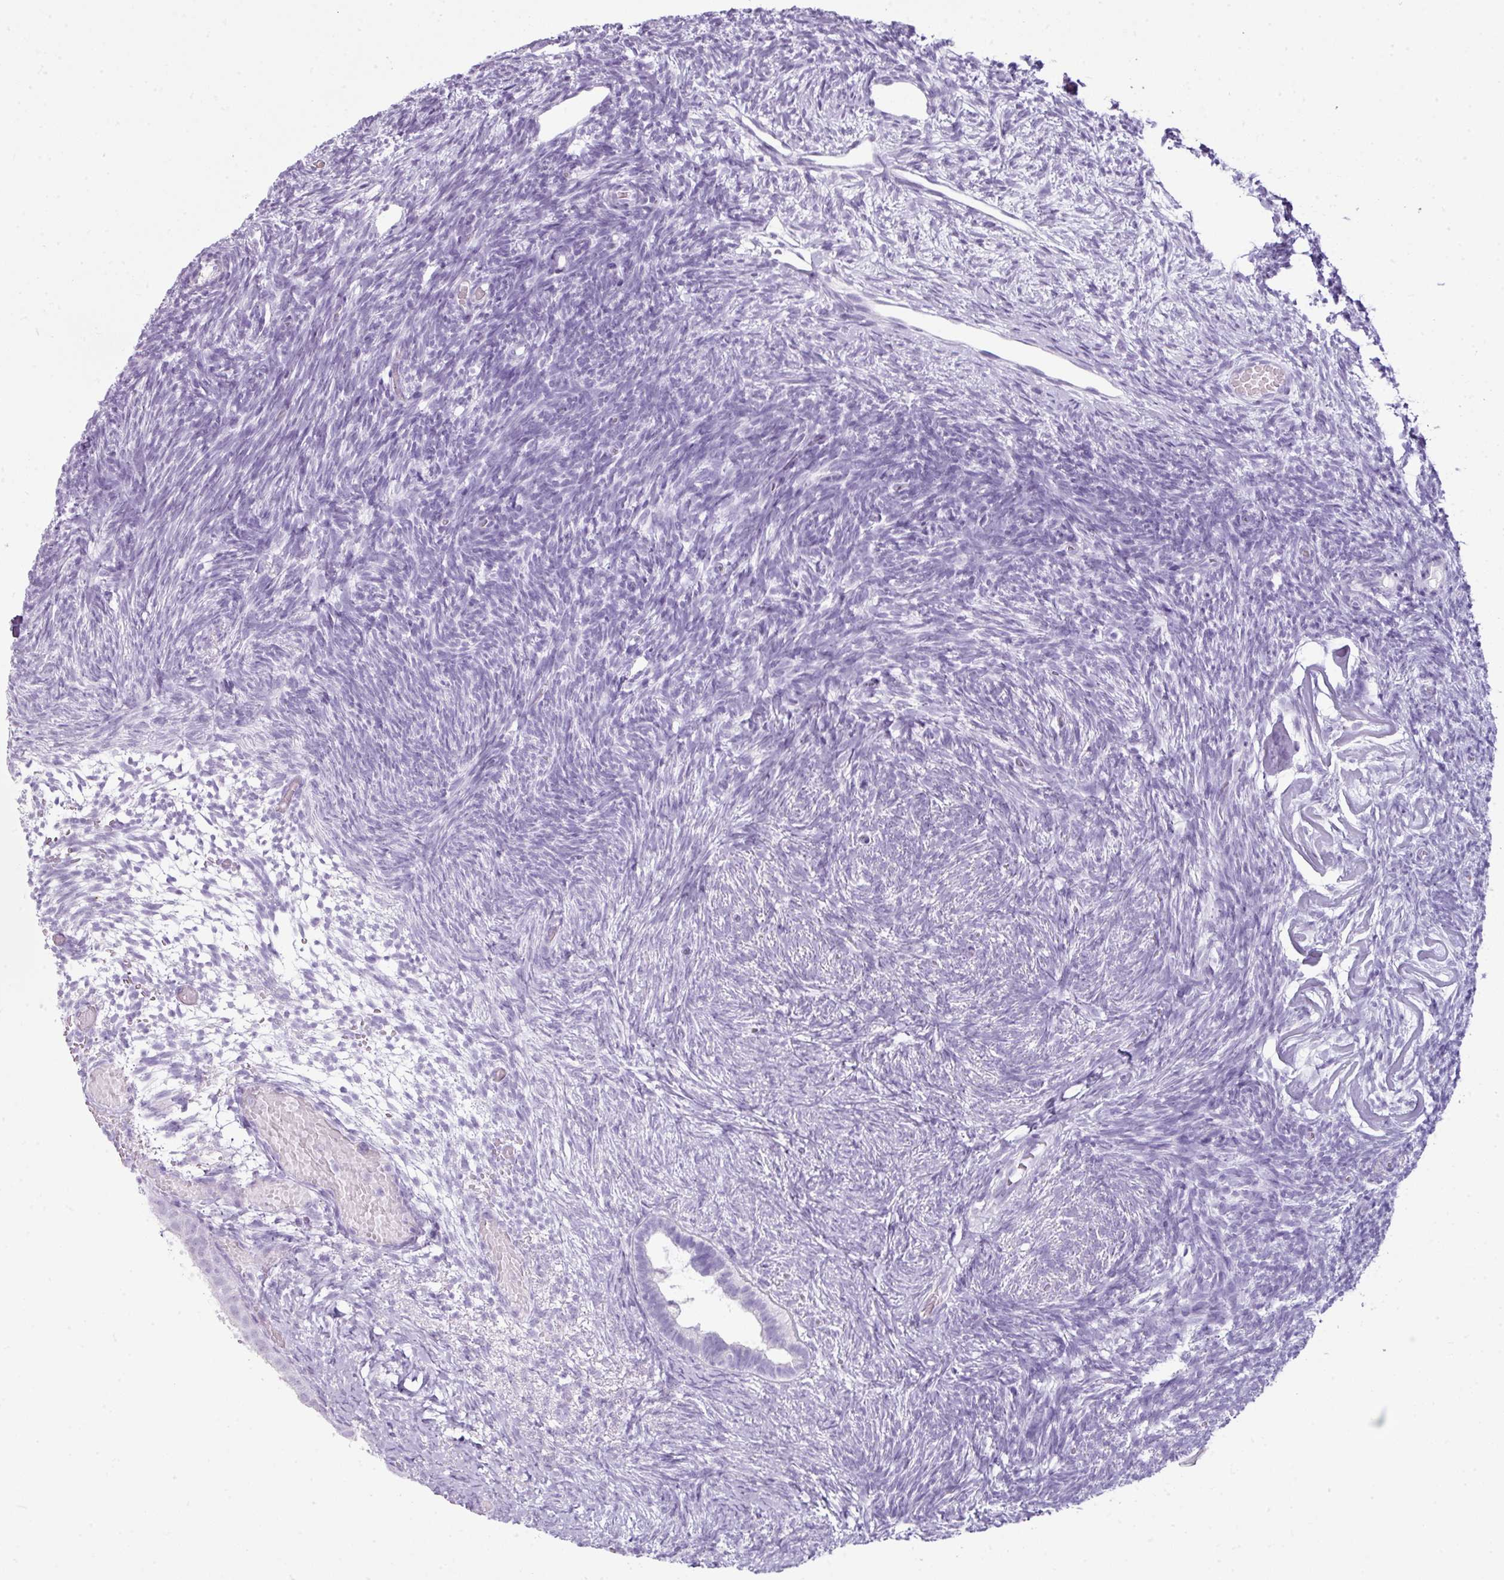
{"staining": {"intensity": "negative", "quantity": "none", "location": "none"}, "tissue": "ovary", "cell_type": "Follicle cells", "image_type": "normal", "snomed": [{"axis": "morphology", "description": "Normal tissue, NOS"}, {"axis": "topography", "description": "Ovary"}], "caption": "Immunohistochemical staining of unremarkable ovary displays no significant staining in follicle cells. (DAB (3,3'-diaminobenzidine) IHC, high magnification).", "gene": "SCT", "patient": {"sex": "female", "age": 39}}